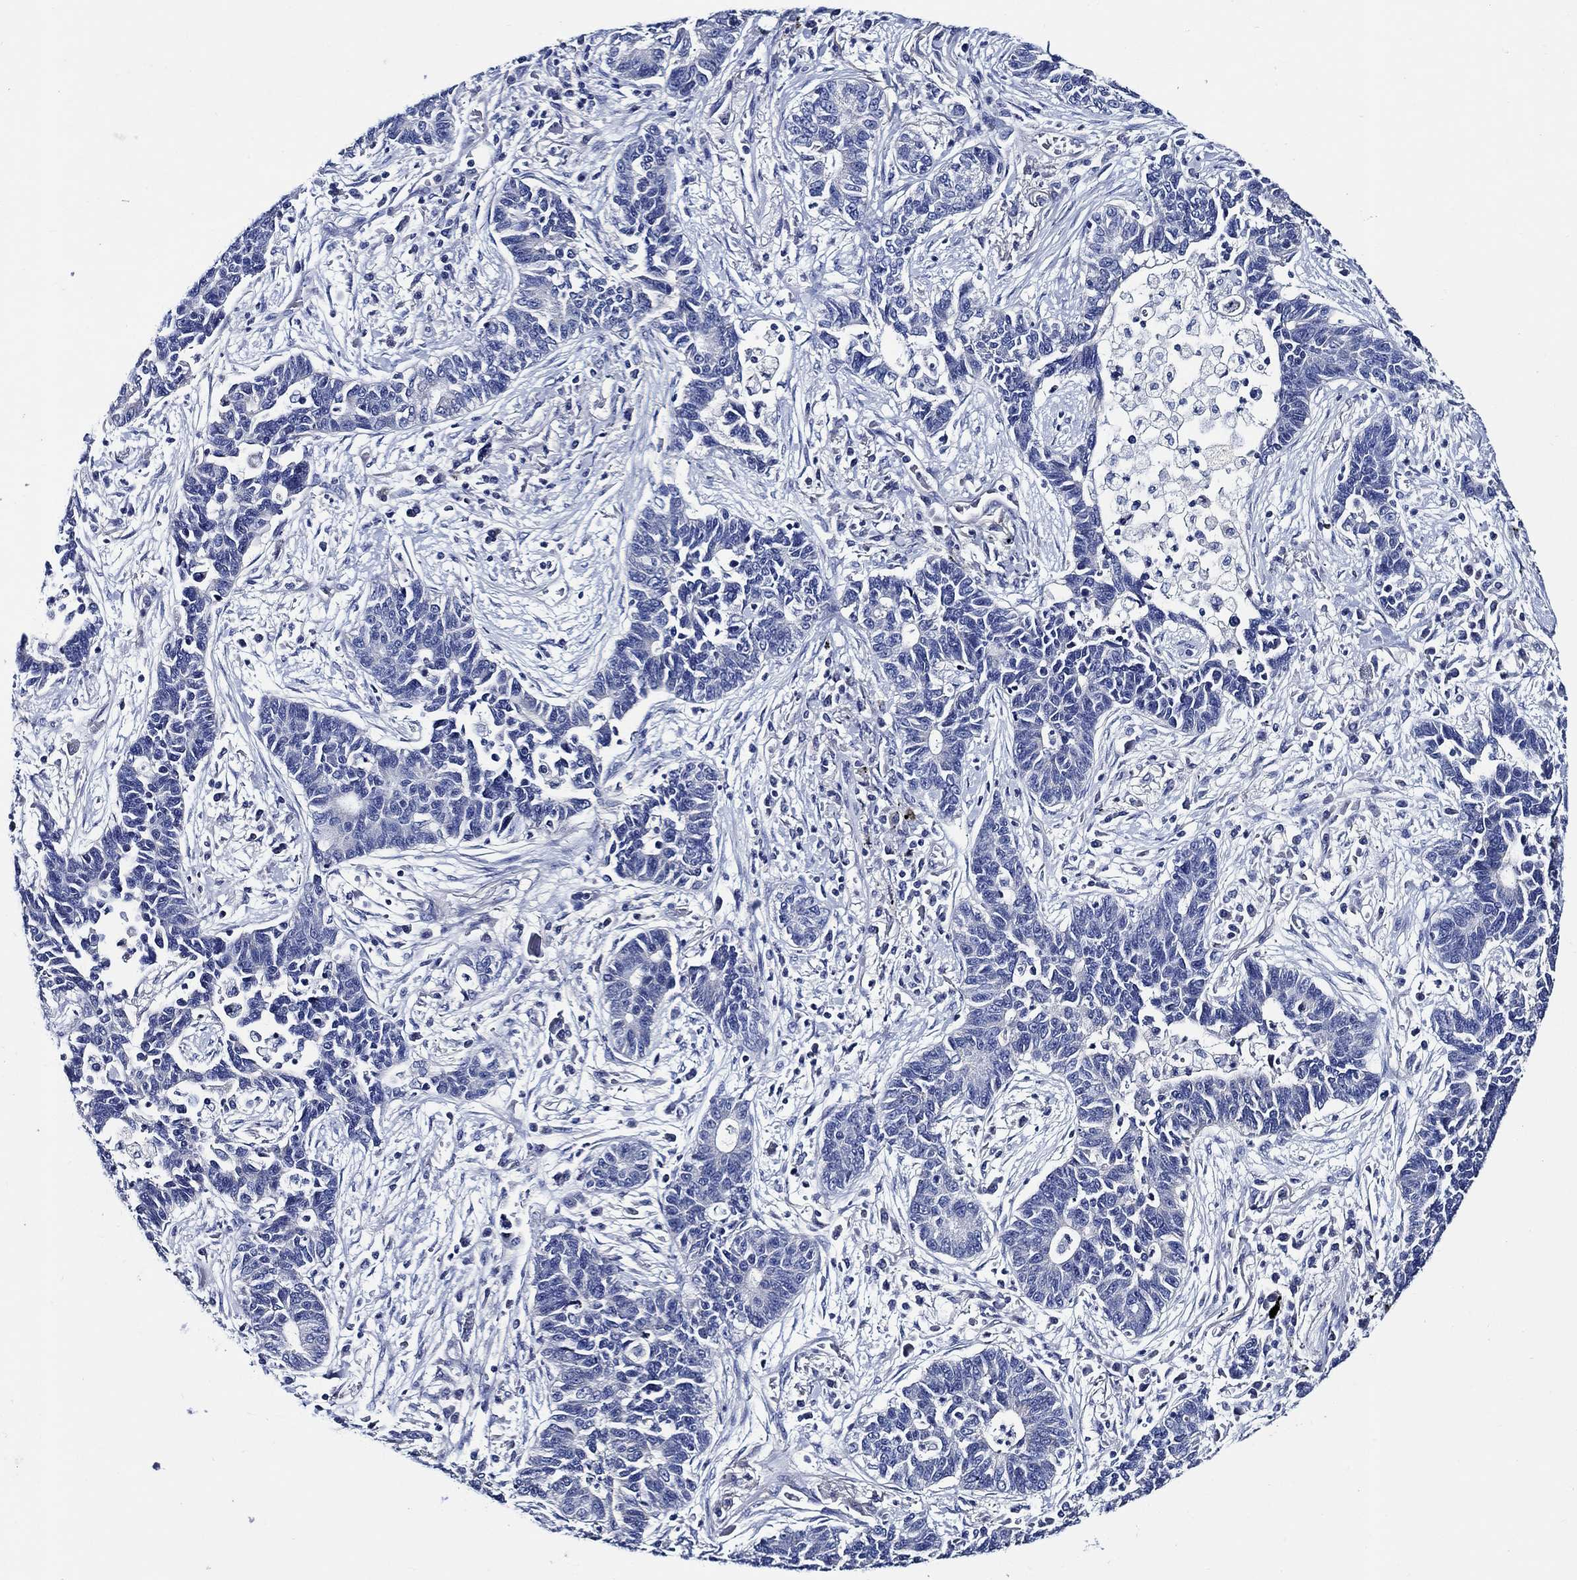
{"staining": {"intensity": "negative", "quantity": "none", "location": "none"}, "tissue": "lung cancer", "cell_type": "Tumor cells", "image_type": "cancer", "snomed": [{"axis": "morphology", "description": "Adenocarcinoma, NOS"}, {"axis": "topography", "description": "Lung"}], "caption": "A histopathology image of lung adenocarcinoma stained for a protein exhibits no brown staining in tumor cells.", "gene": "SKOR1", "patient": {"sex": "female", "age": 57}}